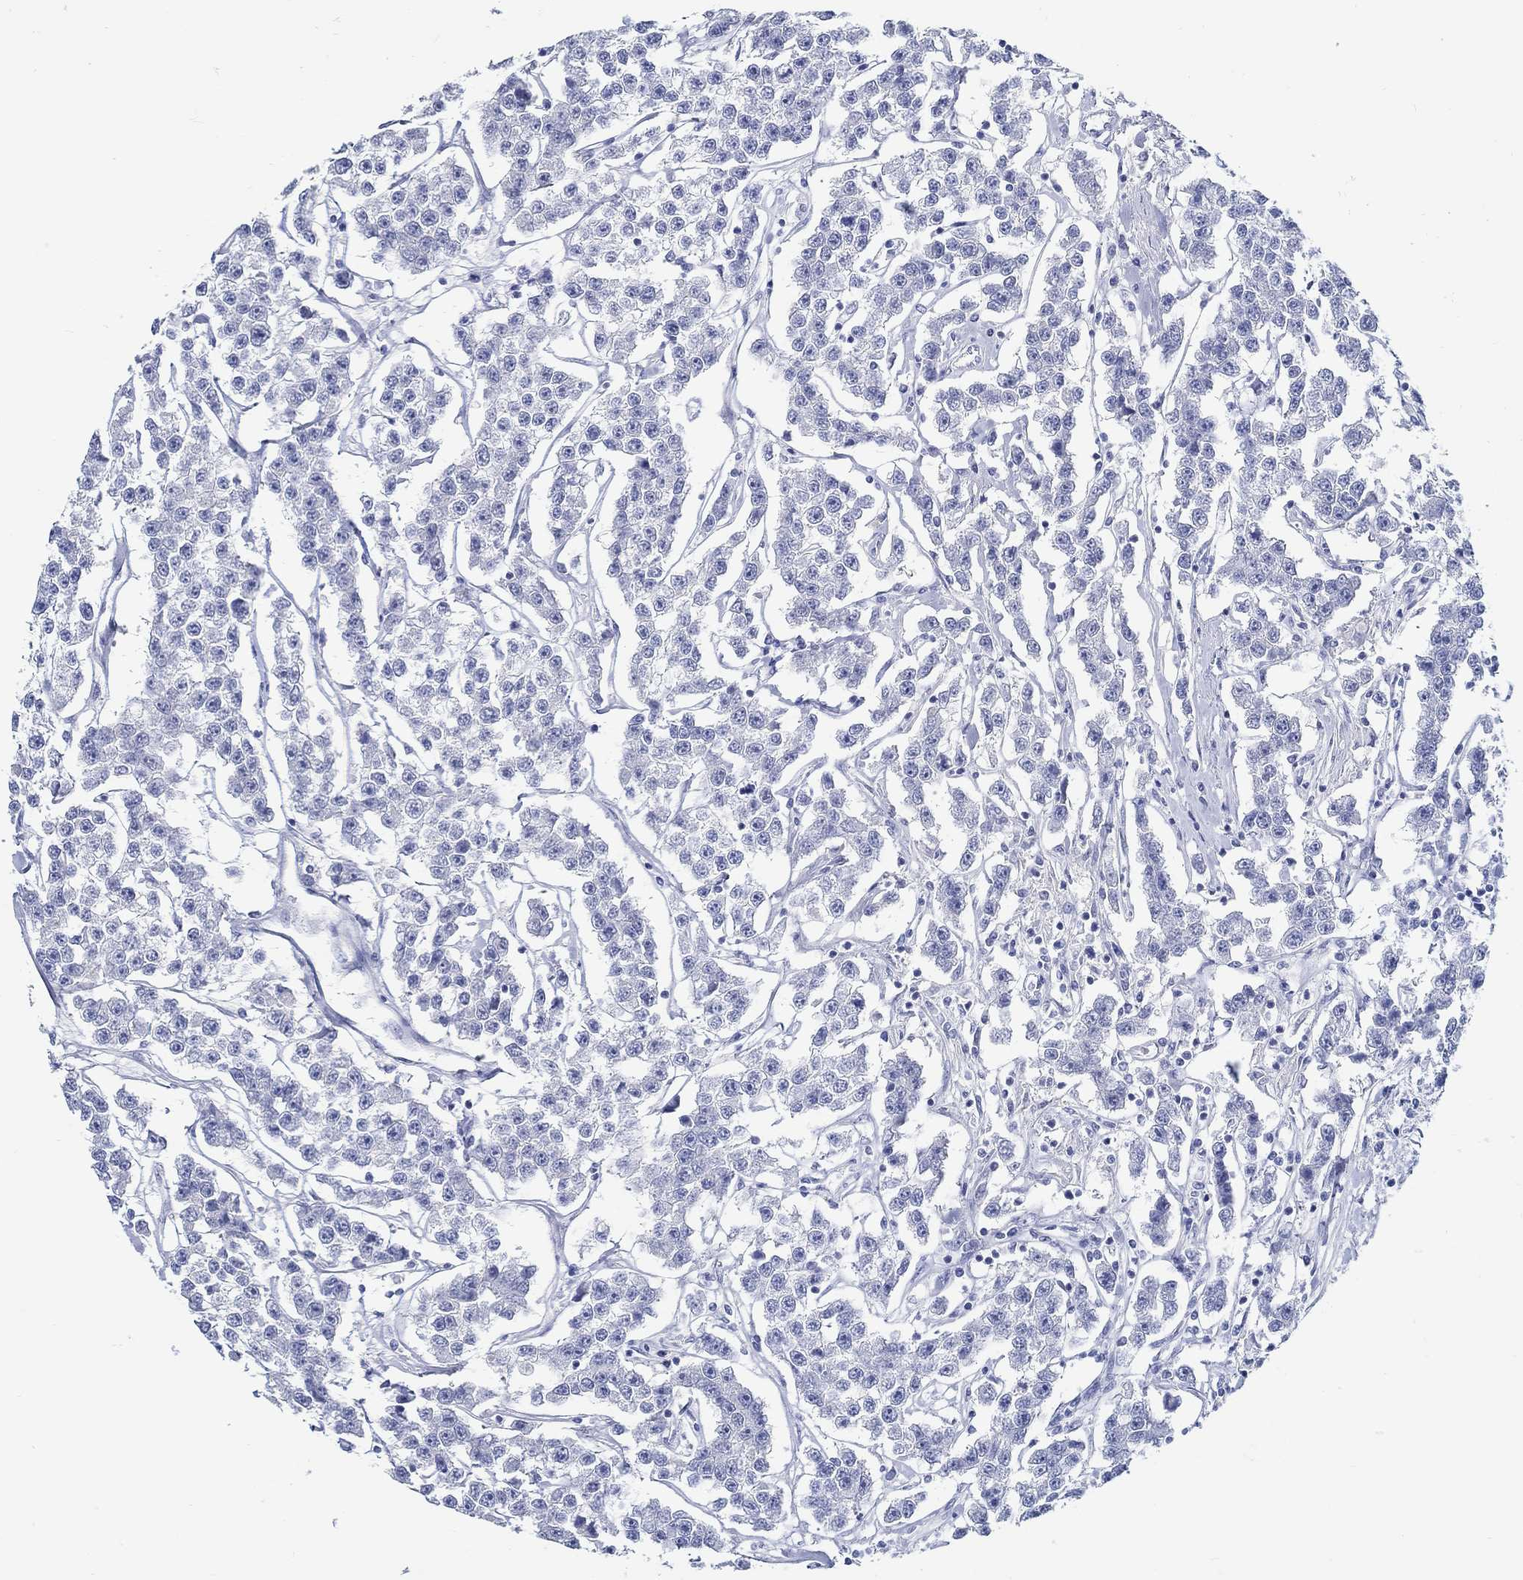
{"staining": {"intensity": "negative", "quantity": "none", "location": "none"}, "tissue": "testis cancer", "cell_type": "Tumor cells", "image_type": "cancer", "snomed": [{"axis": "morphology", "description": "Seminoma, NOS"}, {"axis": "topography", "description": "Testis"}], "caption": "Tumor cells show no significant staining in seminoma (testis).", "gene": "FBXO2", "patient": {"sex": "male", "age": 59}}